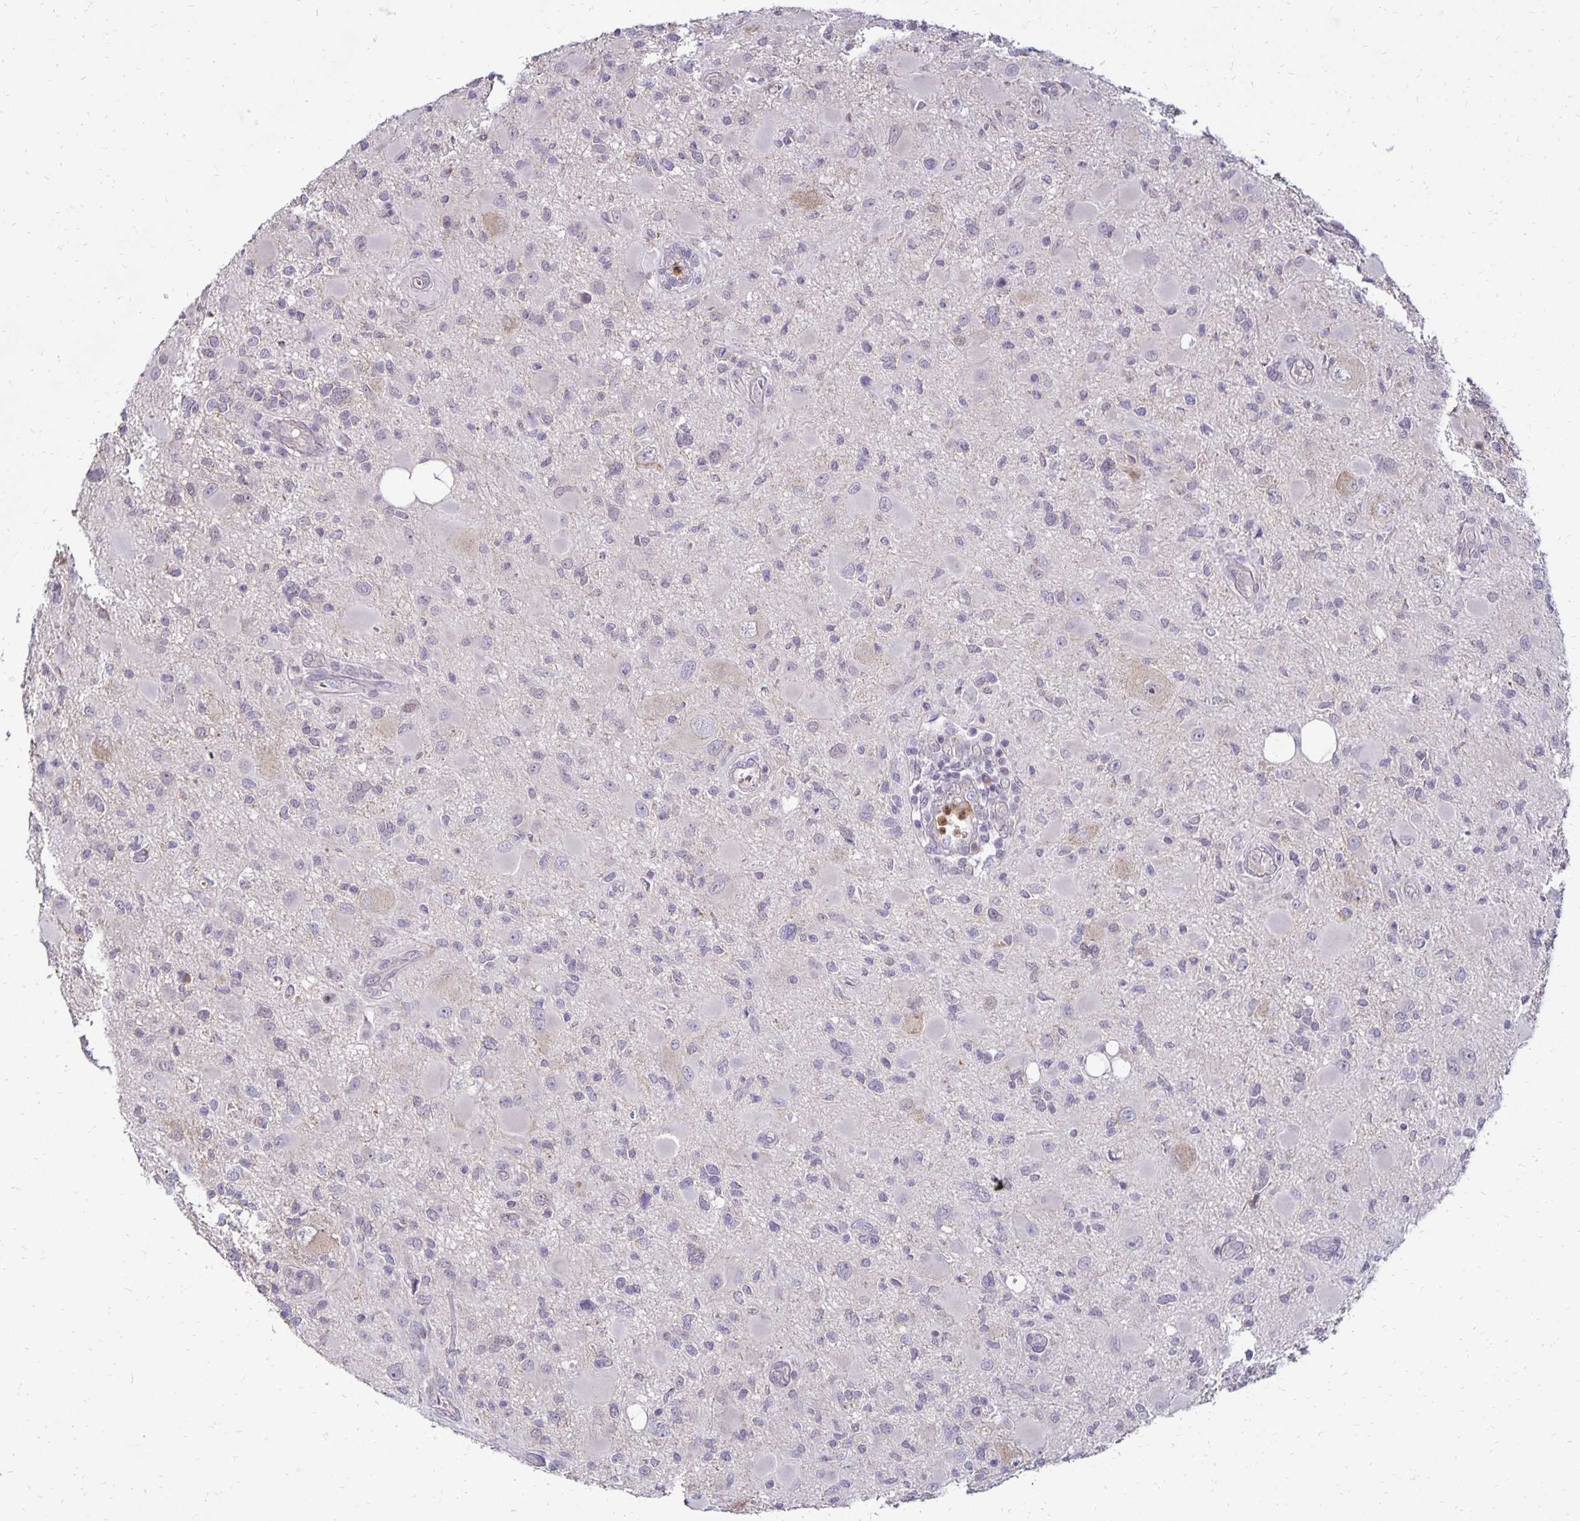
{"staining": {"intensity": "negative", "quantity": "none", "location": "none"}, "tissue": "glioma", "cell_type": "Tumor cells", "image_type": "cancer", "snomed": [{"axis": "morphology", "description": "Glioma, malignant, High grade"}, {"axis": "topography", "description": "Brain"}], "caption": "Image shows no protein expression in tumor cells of malignant high-grade glioma tissue.", "gene": "FN3K", "patient": {"sex": "male", "age": 54}}